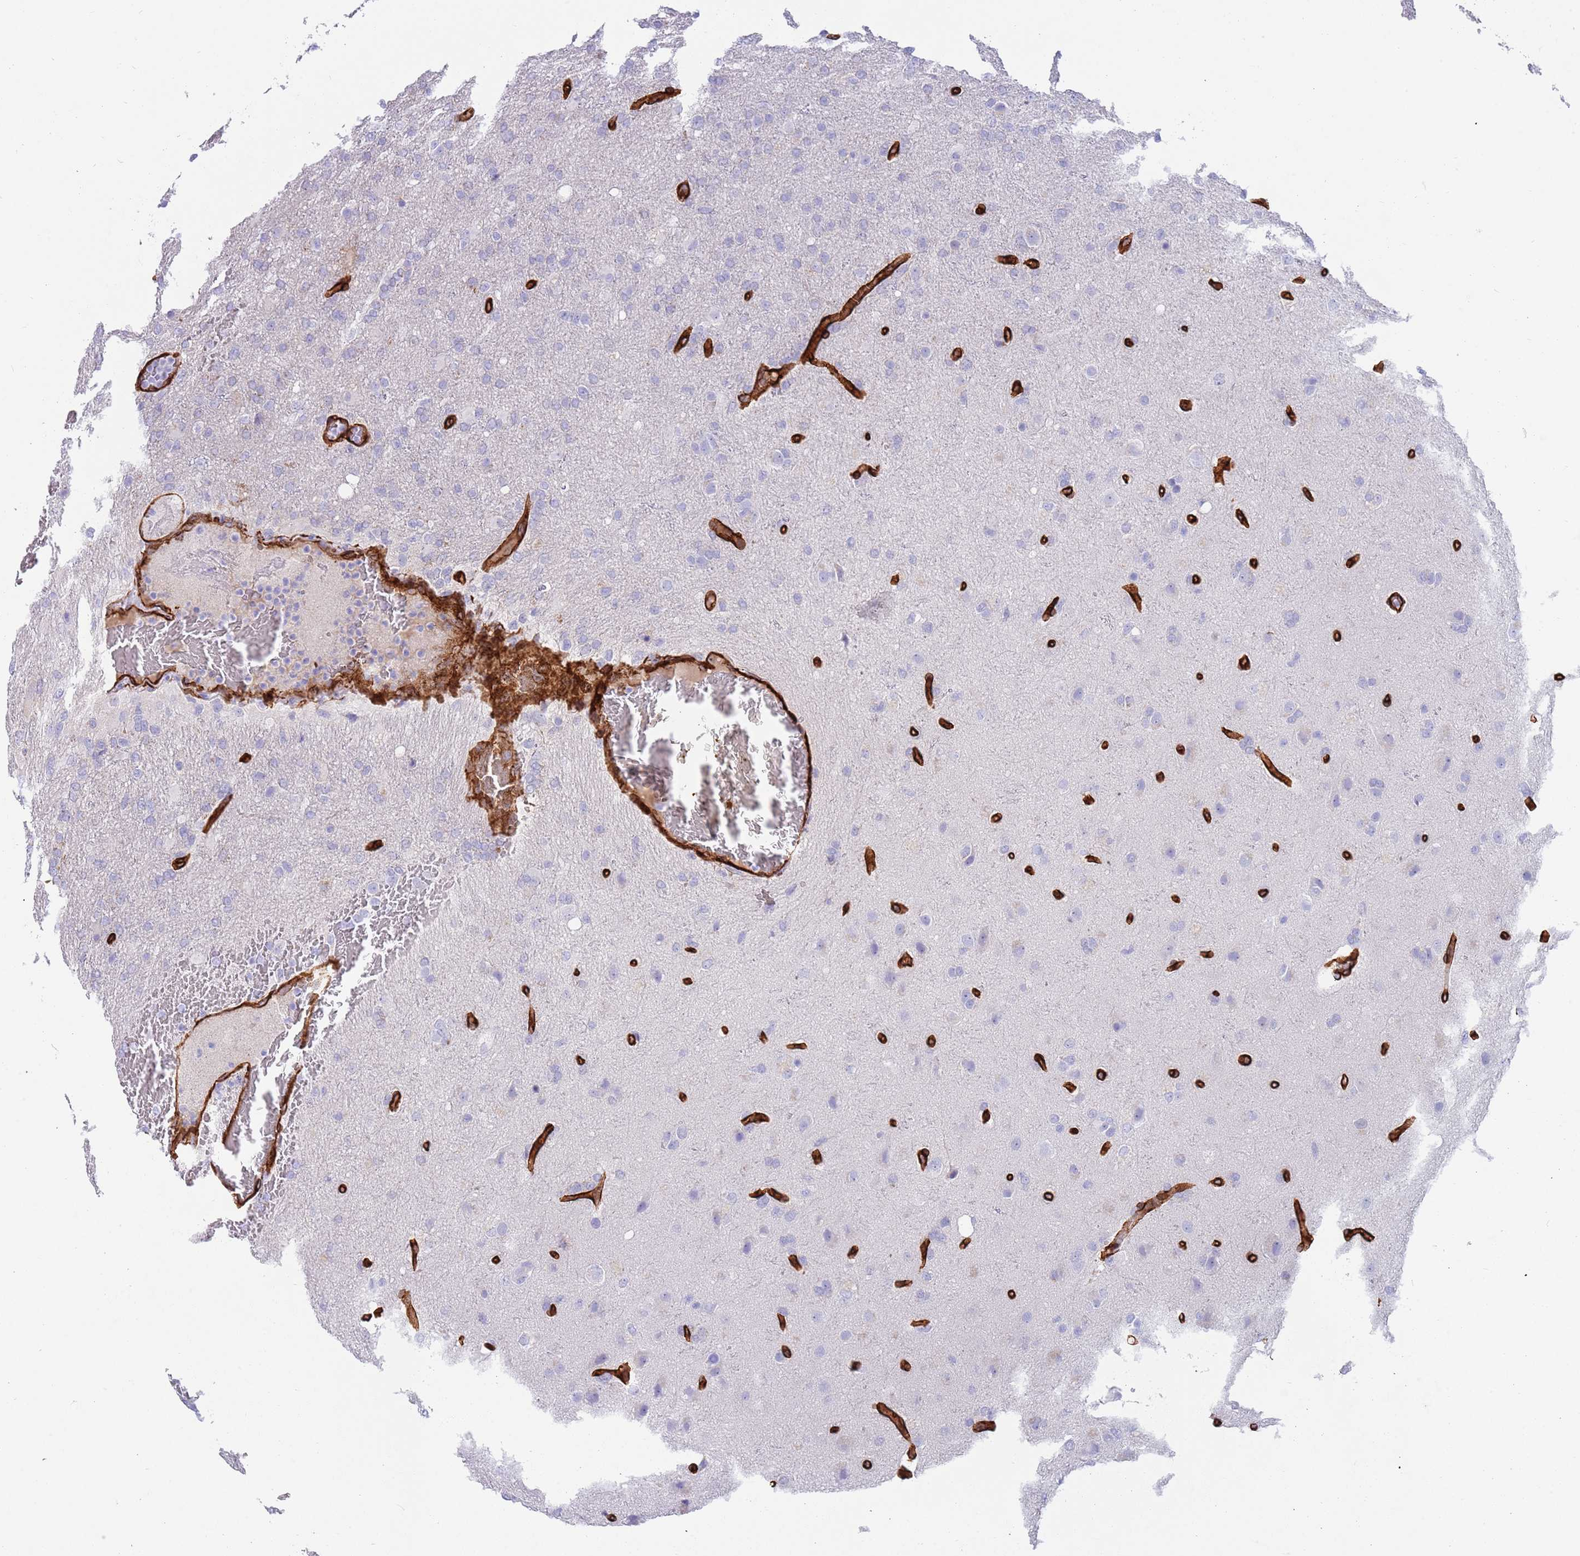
{"staining": {"intensity": "negative", "quantity": "none", "location": "none"}, "tissue": "glioma", "cell_type": "Tumor cells", "image_type": "cancer", "snomed": [{"axis": "morphology", "description": "Glioma, malignant, High grade"}, {"axis": "topography", "description": "Brain"}], "caption": "A micrograph of human glioma is negative for staining in tumor cells.", "gene": "CAV2", "patient": {"sex": "female", "age": 74}}